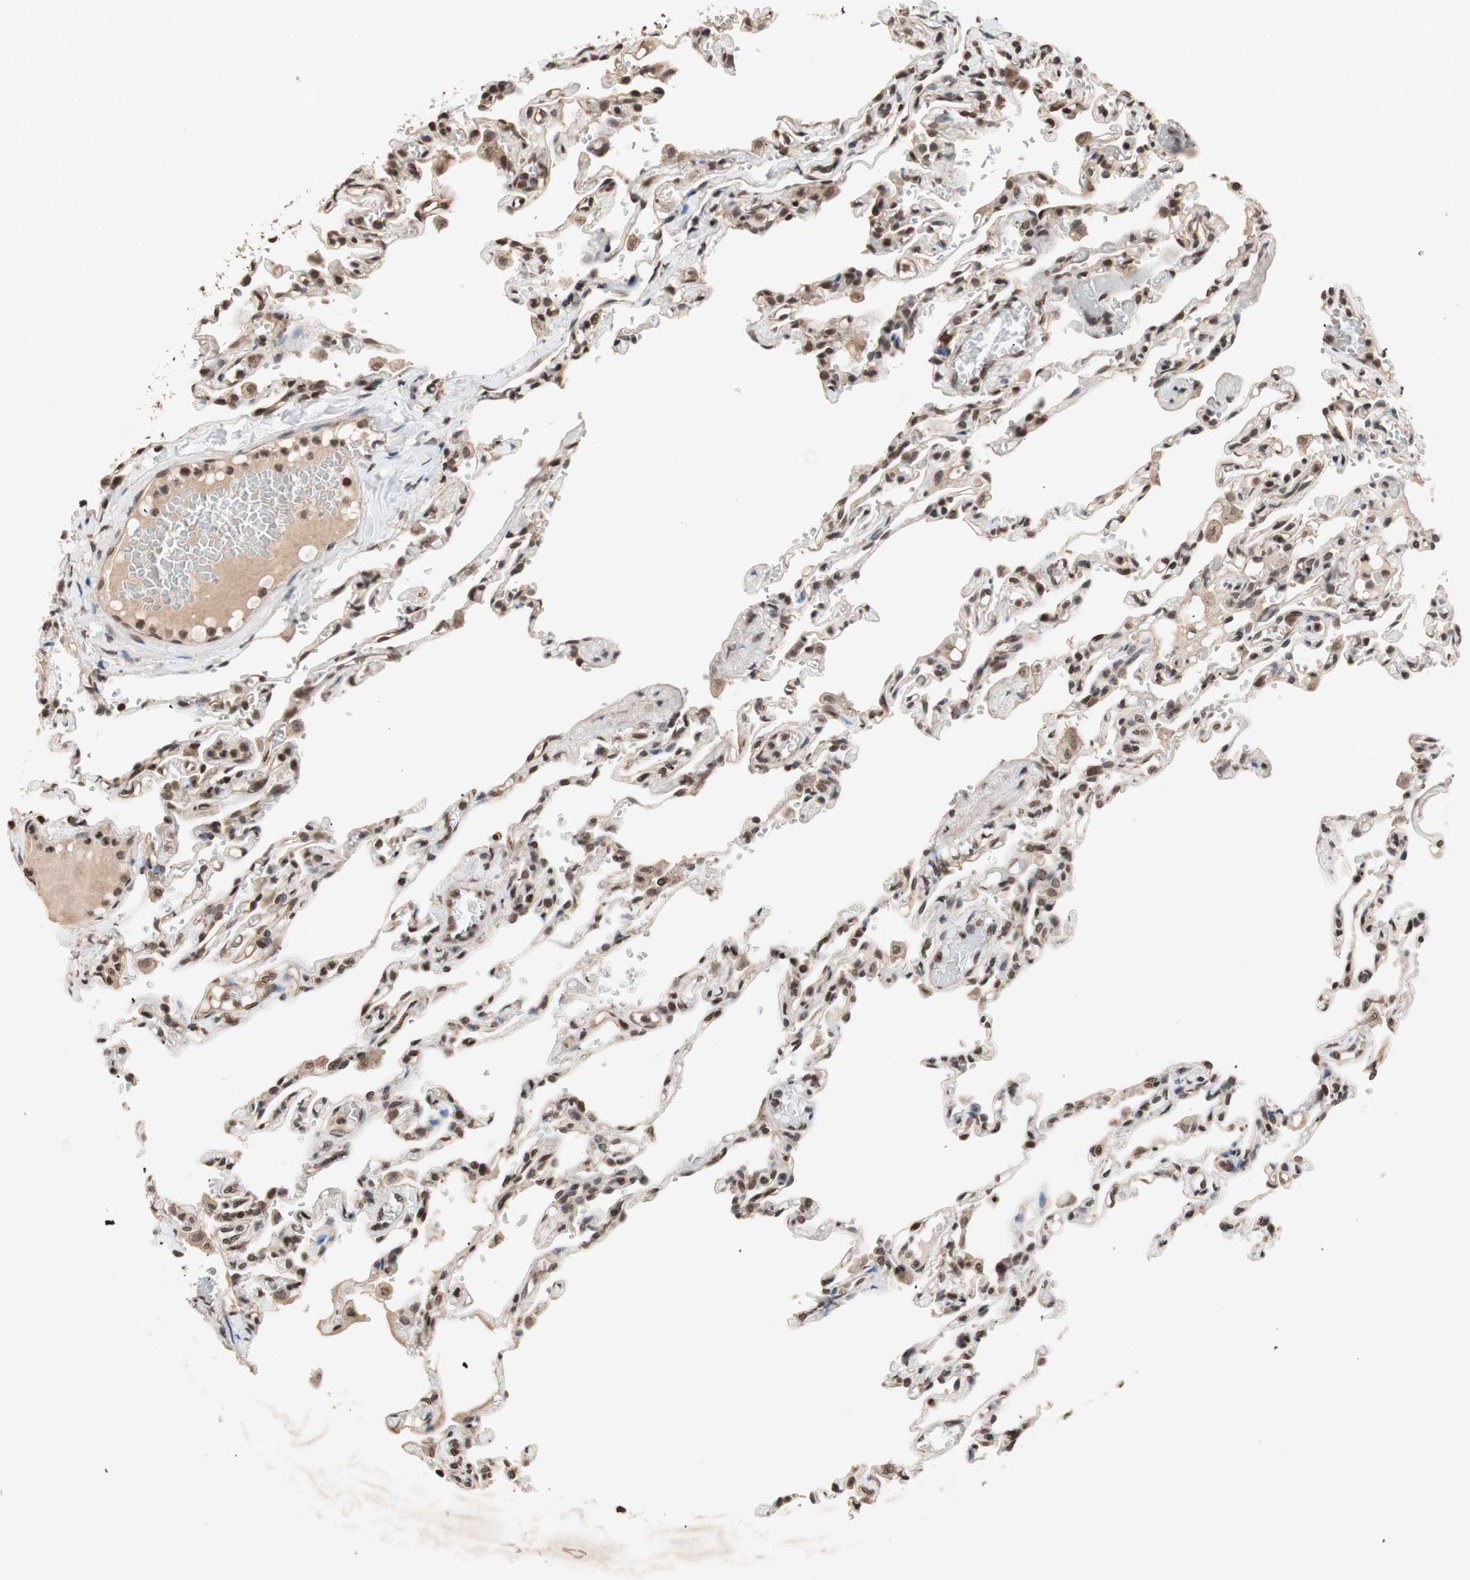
{"staining": {"intensity": "moderate", "quantity": ">75%", "location": "nuclear"}, "tissue": "lung", "cell_type": "Alveolar cells", "image_type": "normal", "snomed": [{"axis": "morphology", "description": "Normal tissue, NOS"}, {"axis": "topography", "description": "Lung"}], "caption": "Lung stained for a protein exhibits moderate nuclear positivity in alveolar cells. The protein is shown in brown color, while the nuclei are stained blue.", "gene": "ZFC3H1", "patient": {"sex": "male", "age": 21}}